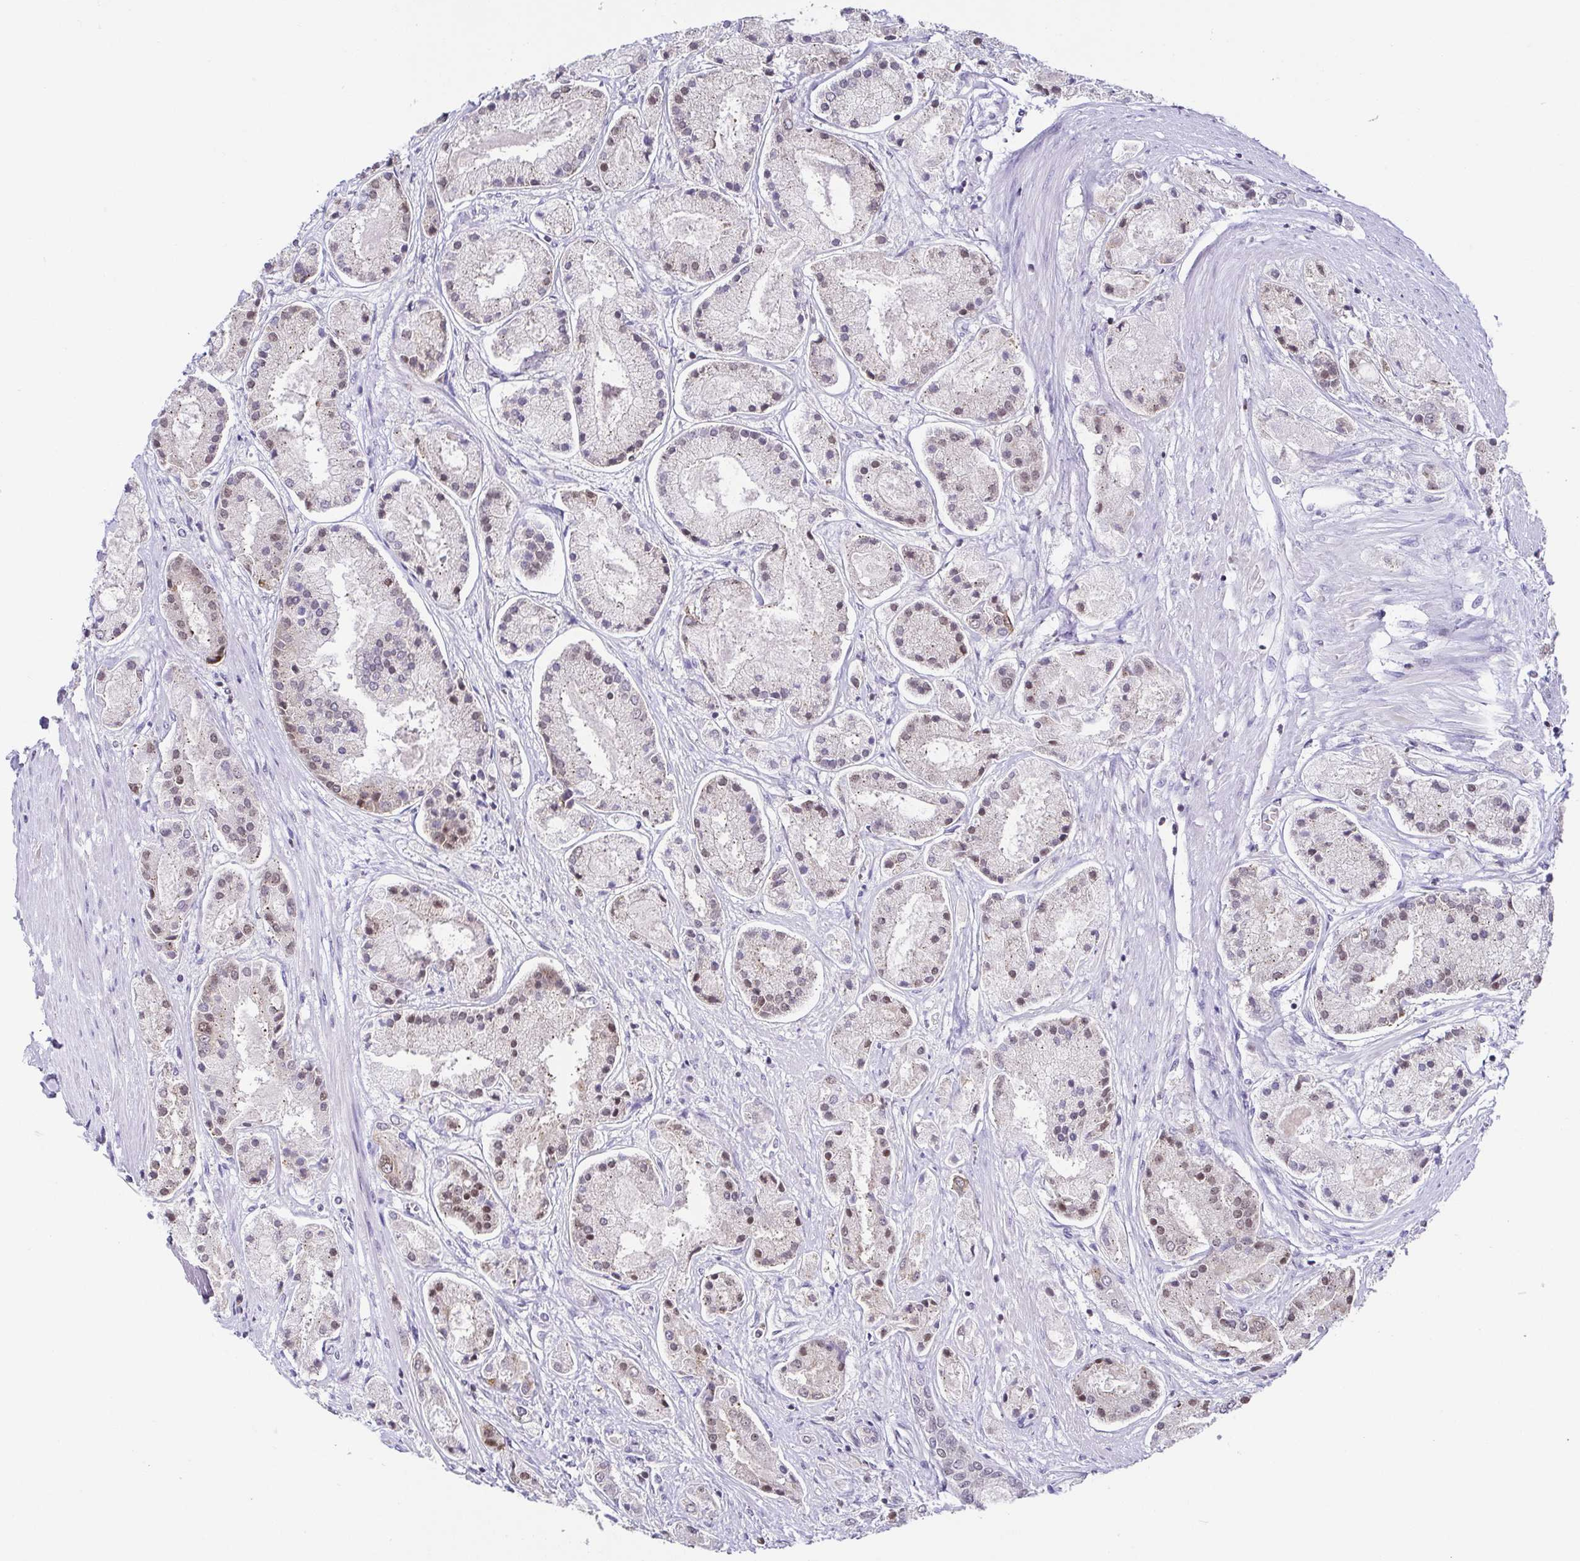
{"staining": {"intensity": "moderate", "quantity": "25%-75%", "location": "nuclear"}, "tissue": "prostate cancer", "cell_type": "Tumor cells", "image_type": "cancer", "snomed": [{"axis": "morphology", "description": "Adenocarcinoma, High grade"}, {"axis": "topography", "description": "Prostate"}], "caption": "Immunohistochemistry micrograph of neoplastic tissue: human prostate cancer stained using immunohistochemistry shows medium levels of moderate protein expression localized specifically in the nuclear of tumor cells, appearing as a nuclear brown color.", "gene": "EWSR1", "patient": {"sex": "male", "age": 67}}